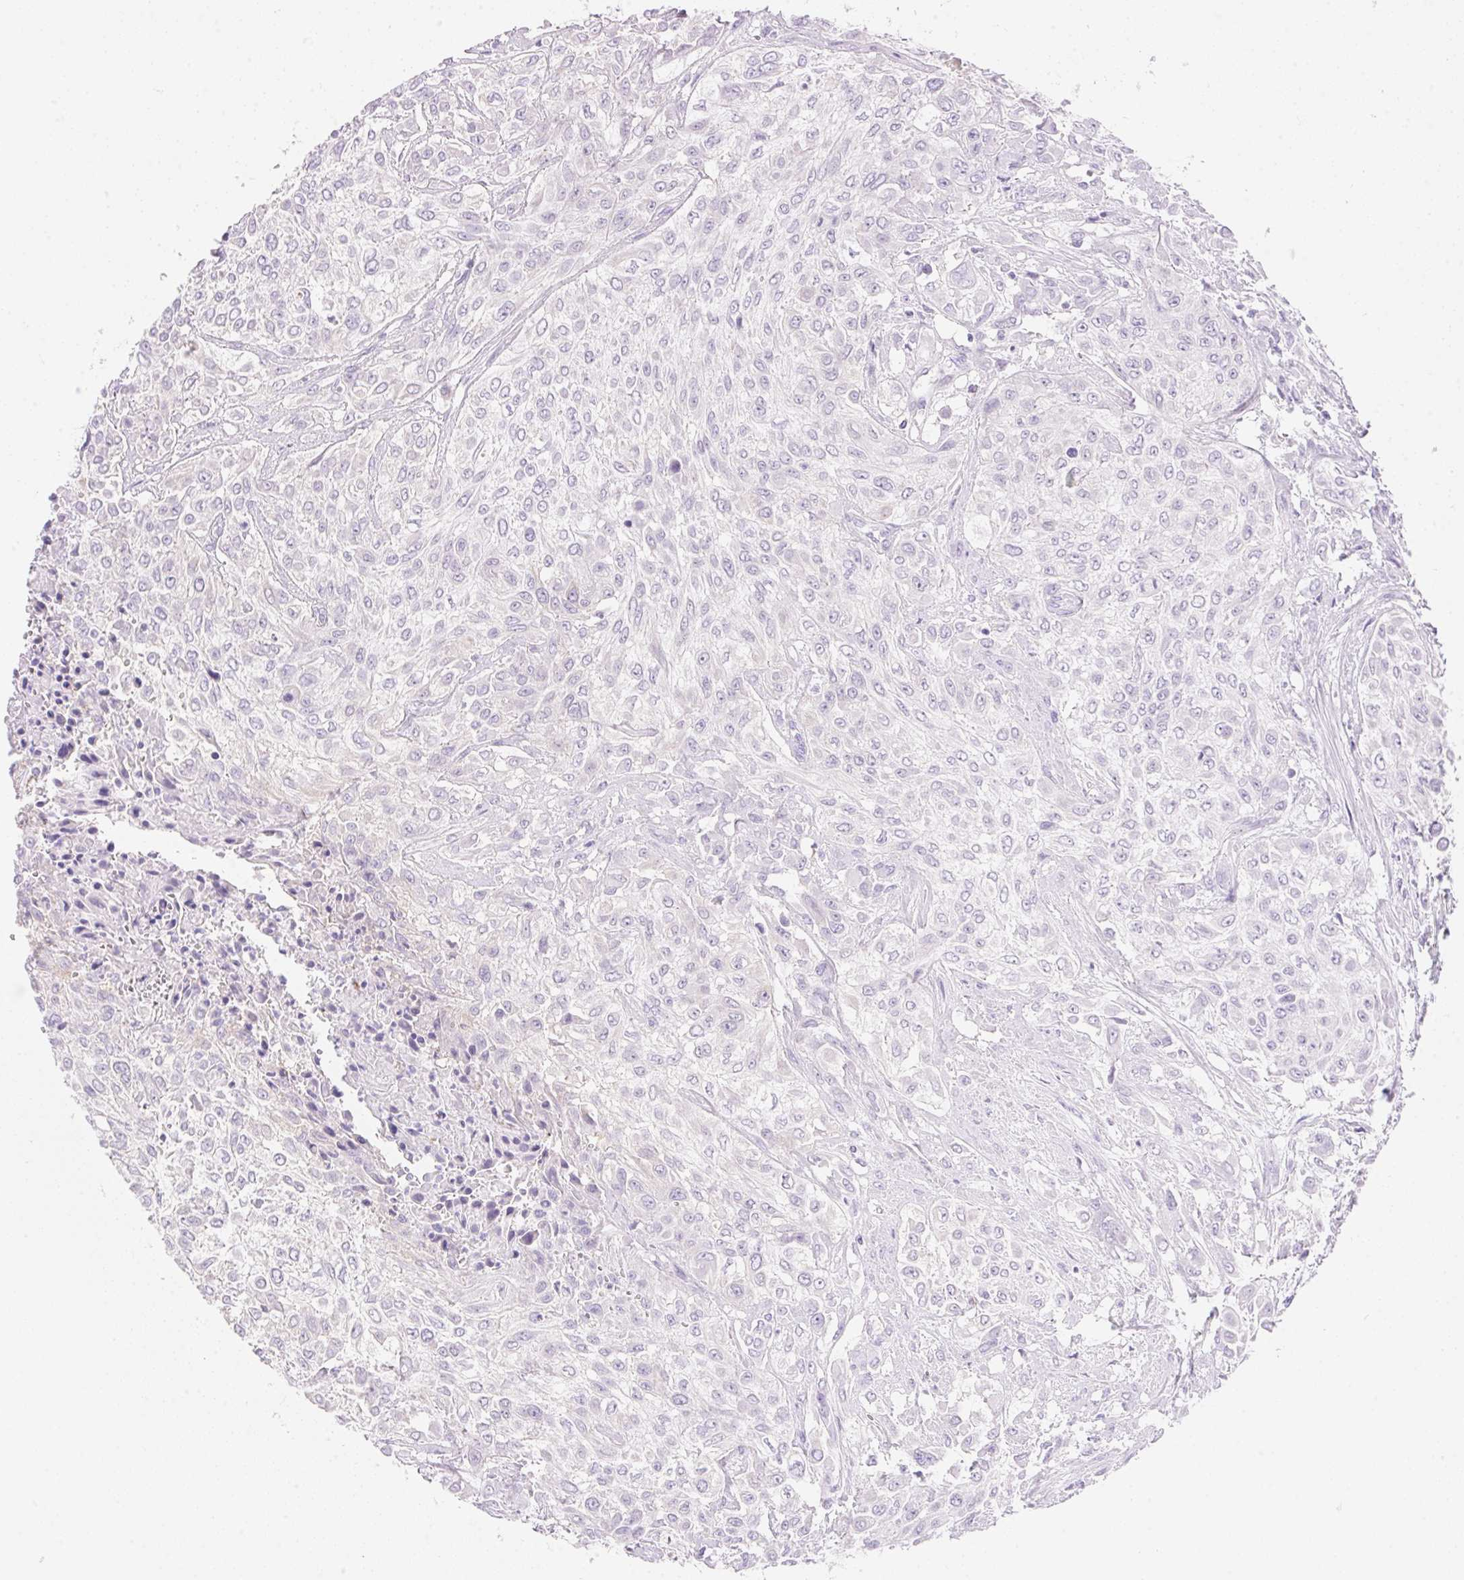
{"staining": {"intensity": "negative", "quantity": "none", "location": "none"}, "tissue": "urothelial cancer", "cell_type": "Tumor cells", "image_type": "cancer", "snomed": [{"axis": "morphology", "description": "Urothelial carcinoma, High grade"}, {"axis": "topography", "description": "Urinary bladder"}], "caption": "IHC of urothelial carcinoma (high-grade) reveals no expression in tumor cells.", "gene": "DHCR24", "patient": {"sex": "male", "age": 57}}